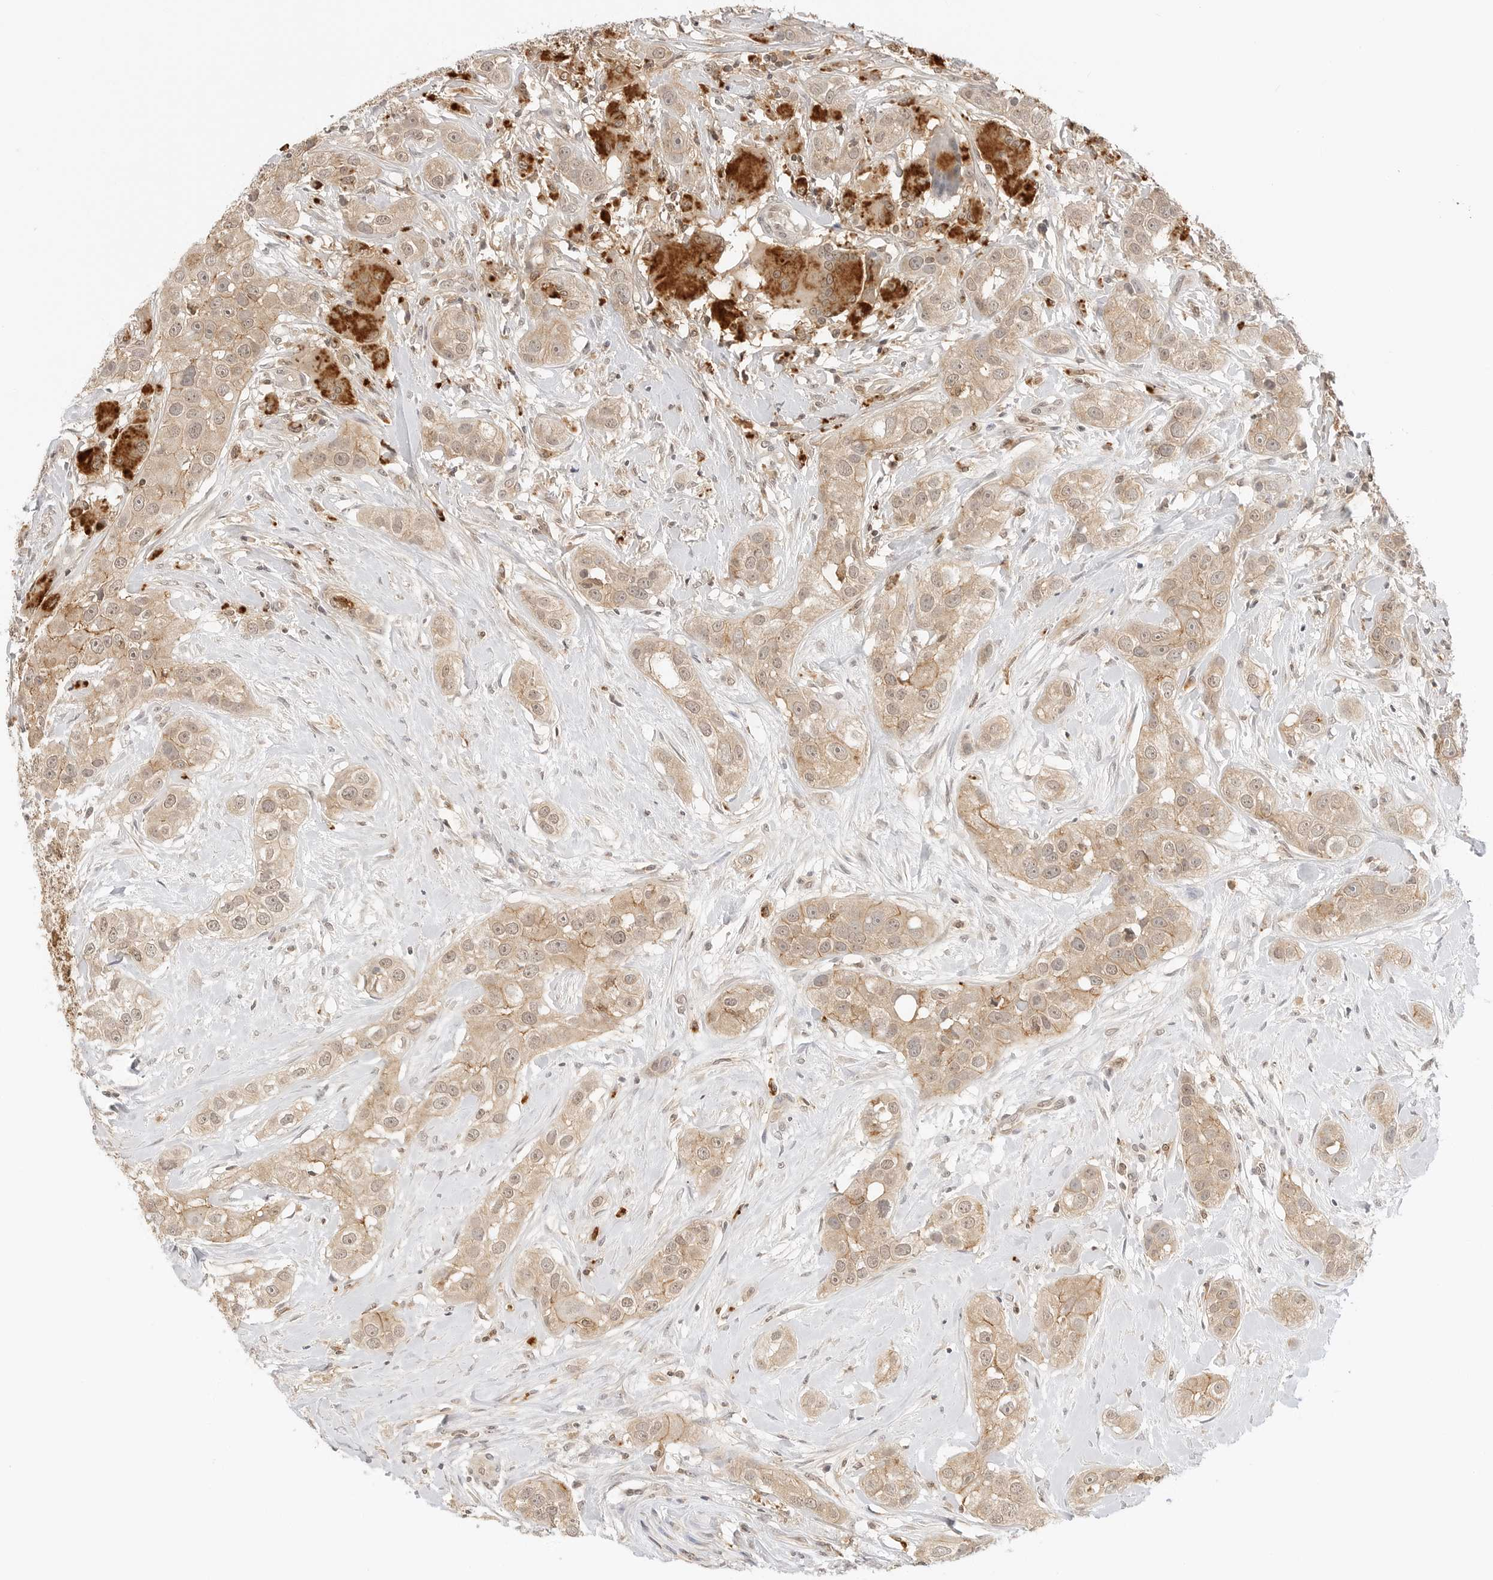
{"staining": {"intensity": "weak", "quantity": ">75%", "location": "cytoplasmic/membranous"}, "tissue": "head and neck cancer", "cell_type": "Tumor cells", "image_type": "cancer", "snomed": [{"axis": "morphology", "description": "Normal tissue, NOS"}, {"axis": "morphology", "description": "Squamous cell carcinoma, NOS"}, {"axis": "topography", "description": "Skeletal muscle"}, {"axis": "topography", "description": "Head-Neck"}], "caption": "A brown stain labels weak cytoplasmic/membranous positivity of a protein in head and neck cancer tumor cells.", "gene": "EPHA1", "patient": {"sex": "male", "age": 51}}